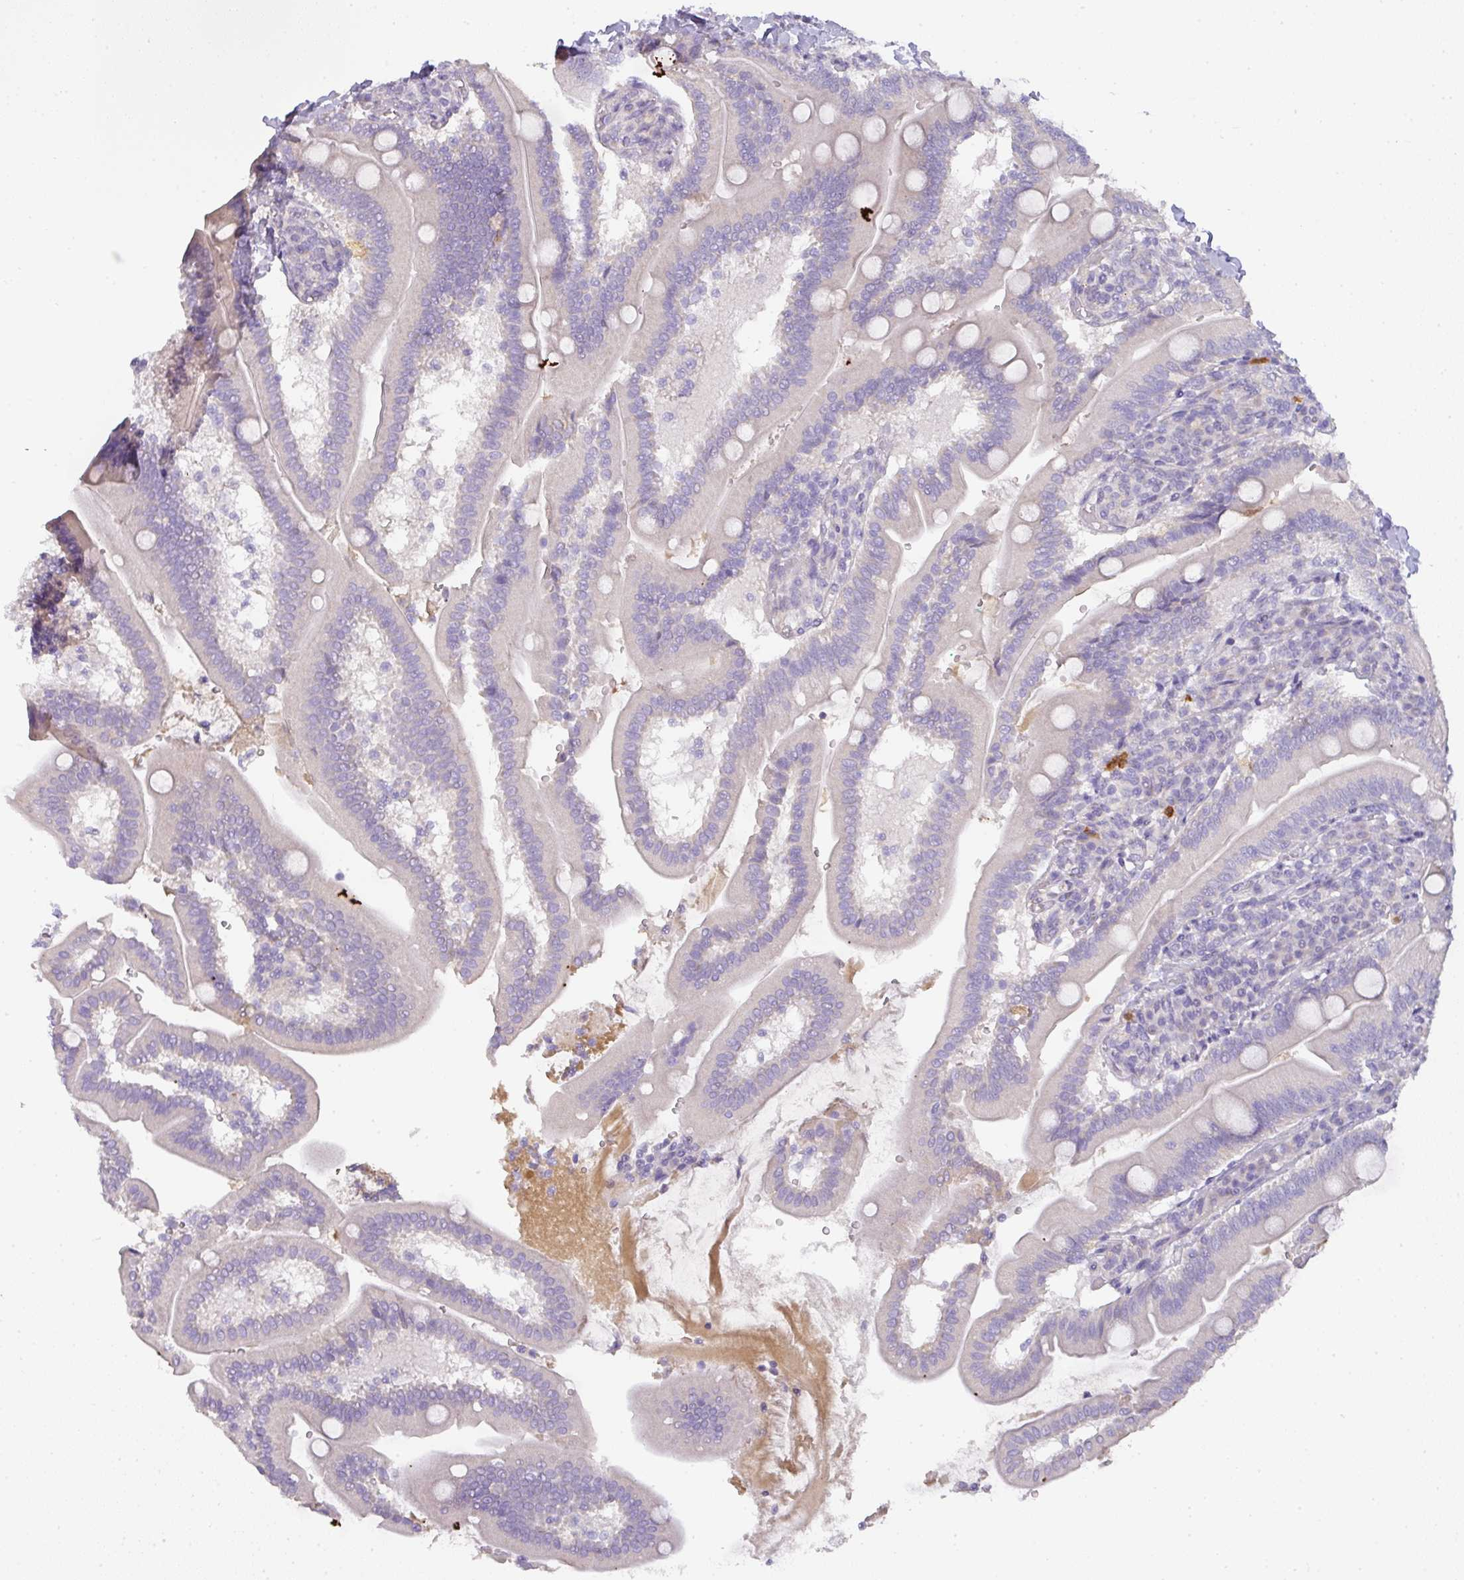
{"staining": {"intensity": "negative", "quantity": "none", "location": "none"}, "tissue": "duodenum", "cell_type": "Glandular cells", "image_type": "normal", "snomed": [{"axis": "morphology", "description": "Normal tissue, NOS"}, {"axis": "topography", "description": "Duodenum"}], "caption": "Micrograph shows no protein positivity in glandular cells of normal duodenum. Brightfield microscopy of immunohistochemistry (IHC) stained with DAB (3,3'-diaminobenzidine) (brown) and hematoxylin (blue), captured at high magnification.", "gene": "HHEX", "patient": {"sex": "female", "age": 67}}